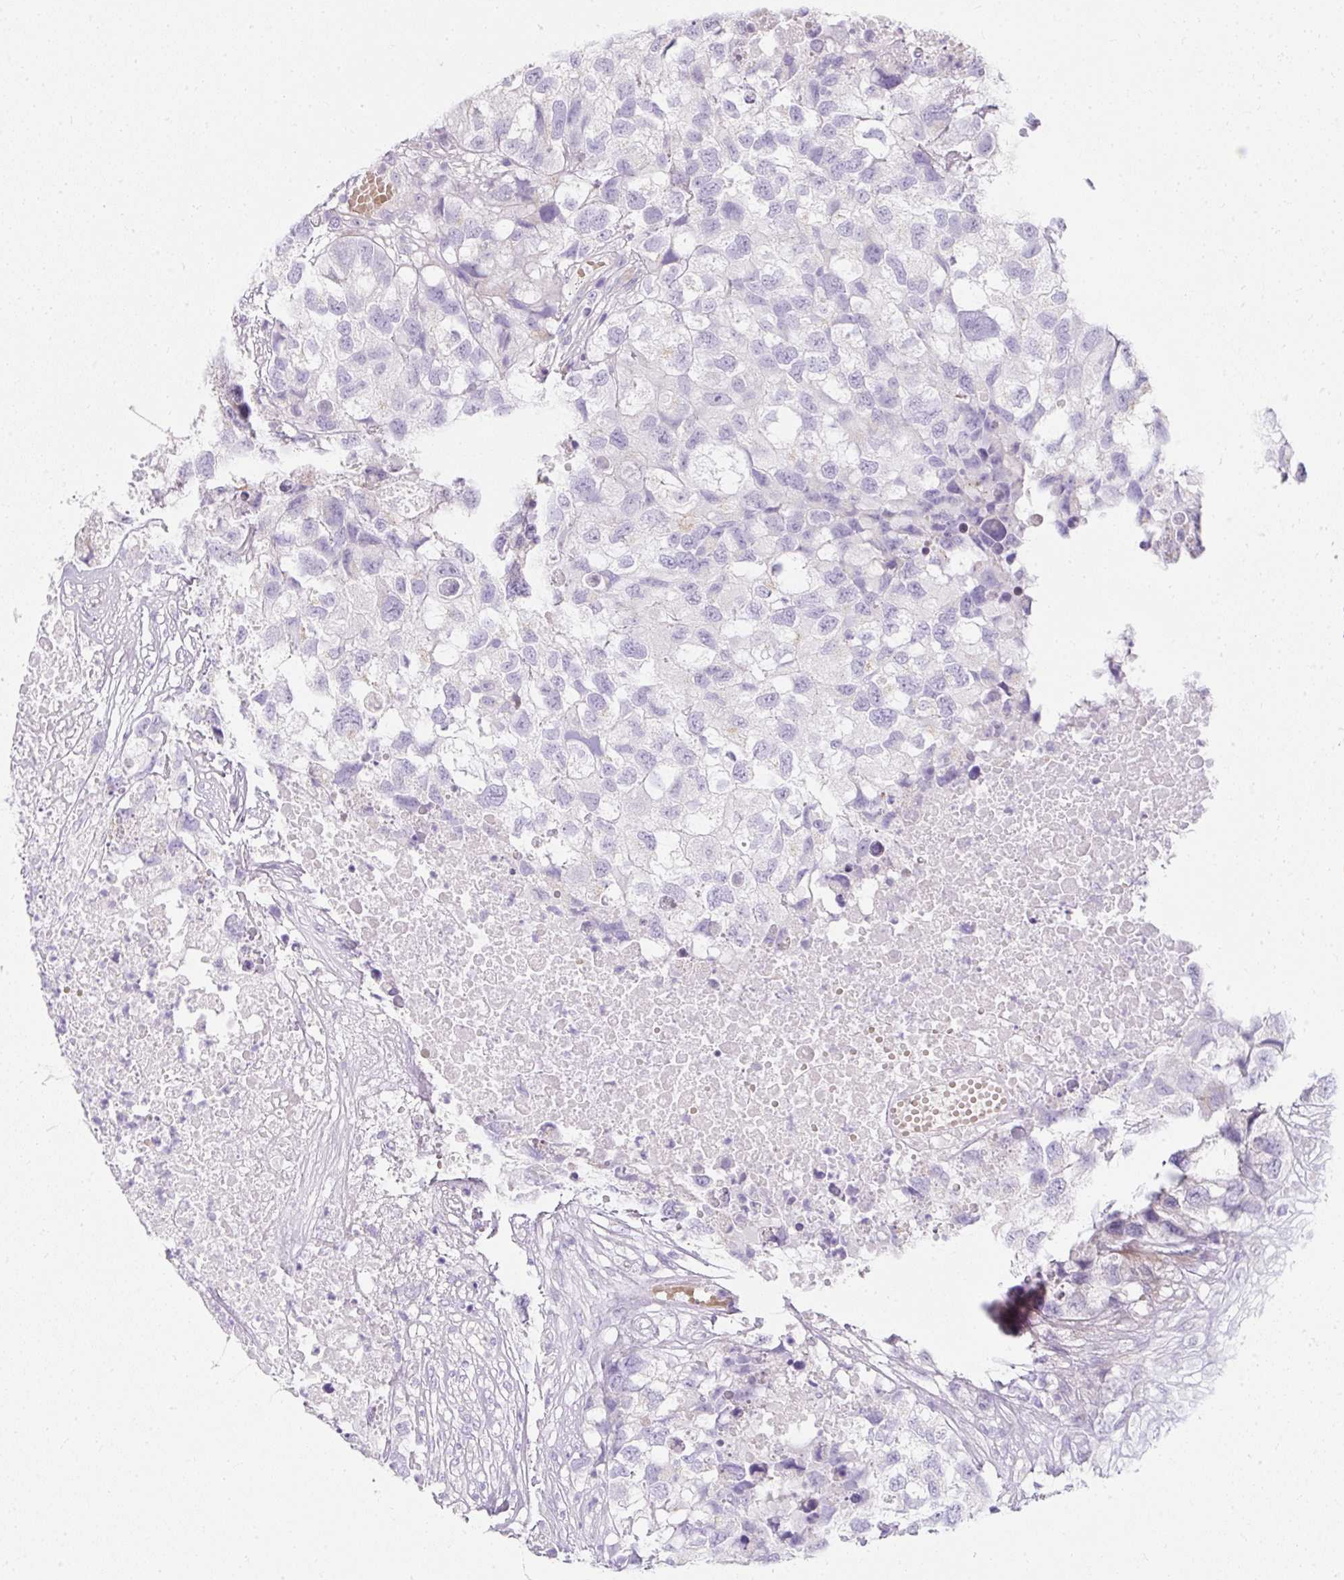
{"staining": {"intensity": "negative", "quantity": "none", "location": "none"}, "tissue": "testis cancer", "cell_type": "Tumor cells", "image_type": "cancer", "snomed": [{"axis": "morphology", "description": "Carcinoma, Embryonal, NOS"}, {"axis": "topography", "description": "Testis"}], "caption": "Immunohistochemical staining of human testis embryonal carcinoma reveals no significant expression in tumor cells.", "gene": "DTX4", "patient": {"sex": "male", "age": 83}}